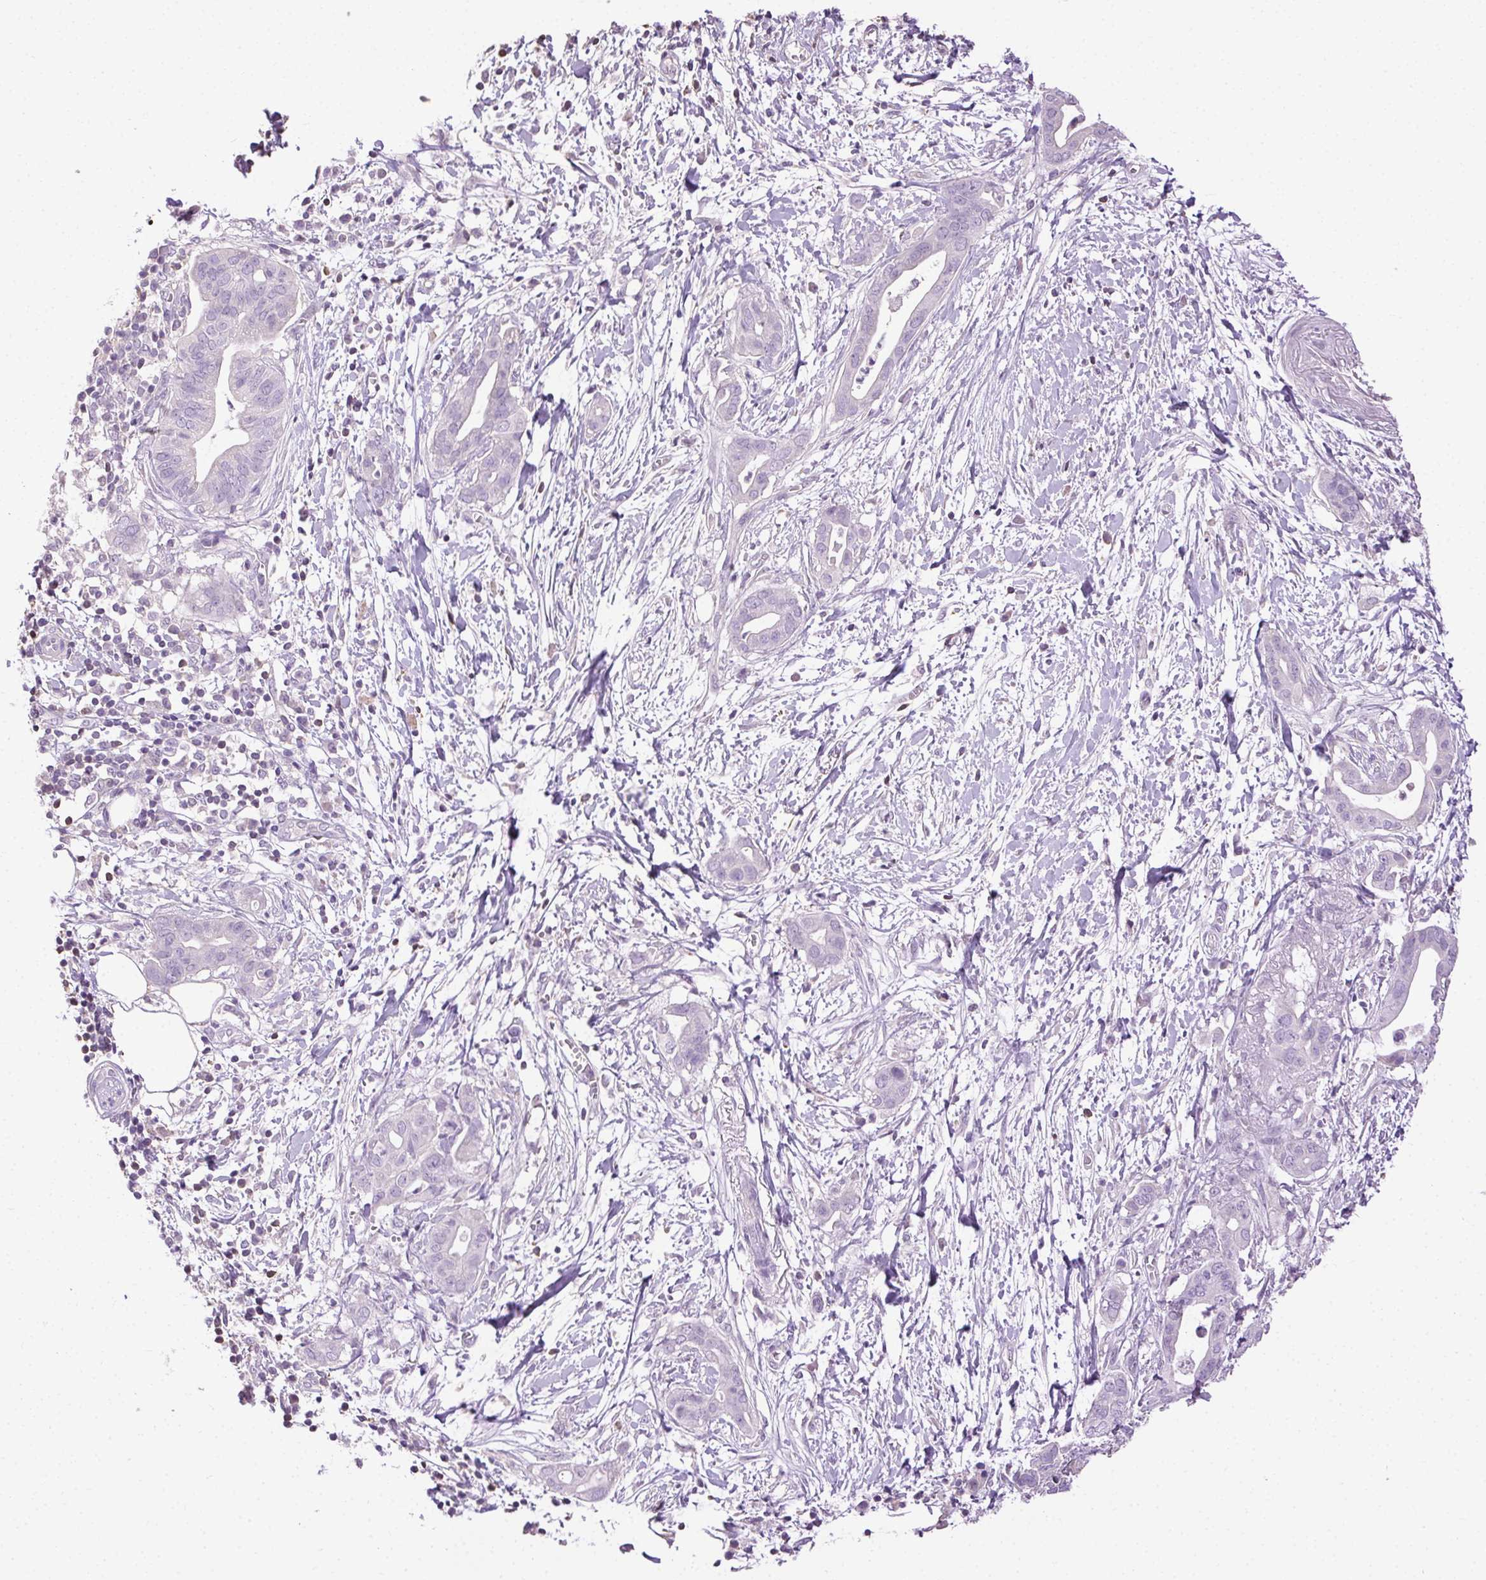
{"staining": {"intensity": "negative", "quantity": "none", "location": "none"}, "tissue": "pancreatic cancer", "cell_type": "Tumor cells", "image_type": "cancer", "snomed": [{"axis": "morphology", "description": "Adenocarcinoma, NOS"}, {"axis": "topography", "description": "Pancreas"}], "caption": "Immunohistochemical staining of human pancreatic adenocarcinoma exhibits no significant expression in tumor cells. (Immunohistochemistry, brightfield microscopy, high magnification).", "gene": "SYCE2", "patient": {"sex": "male", "age": 61}}